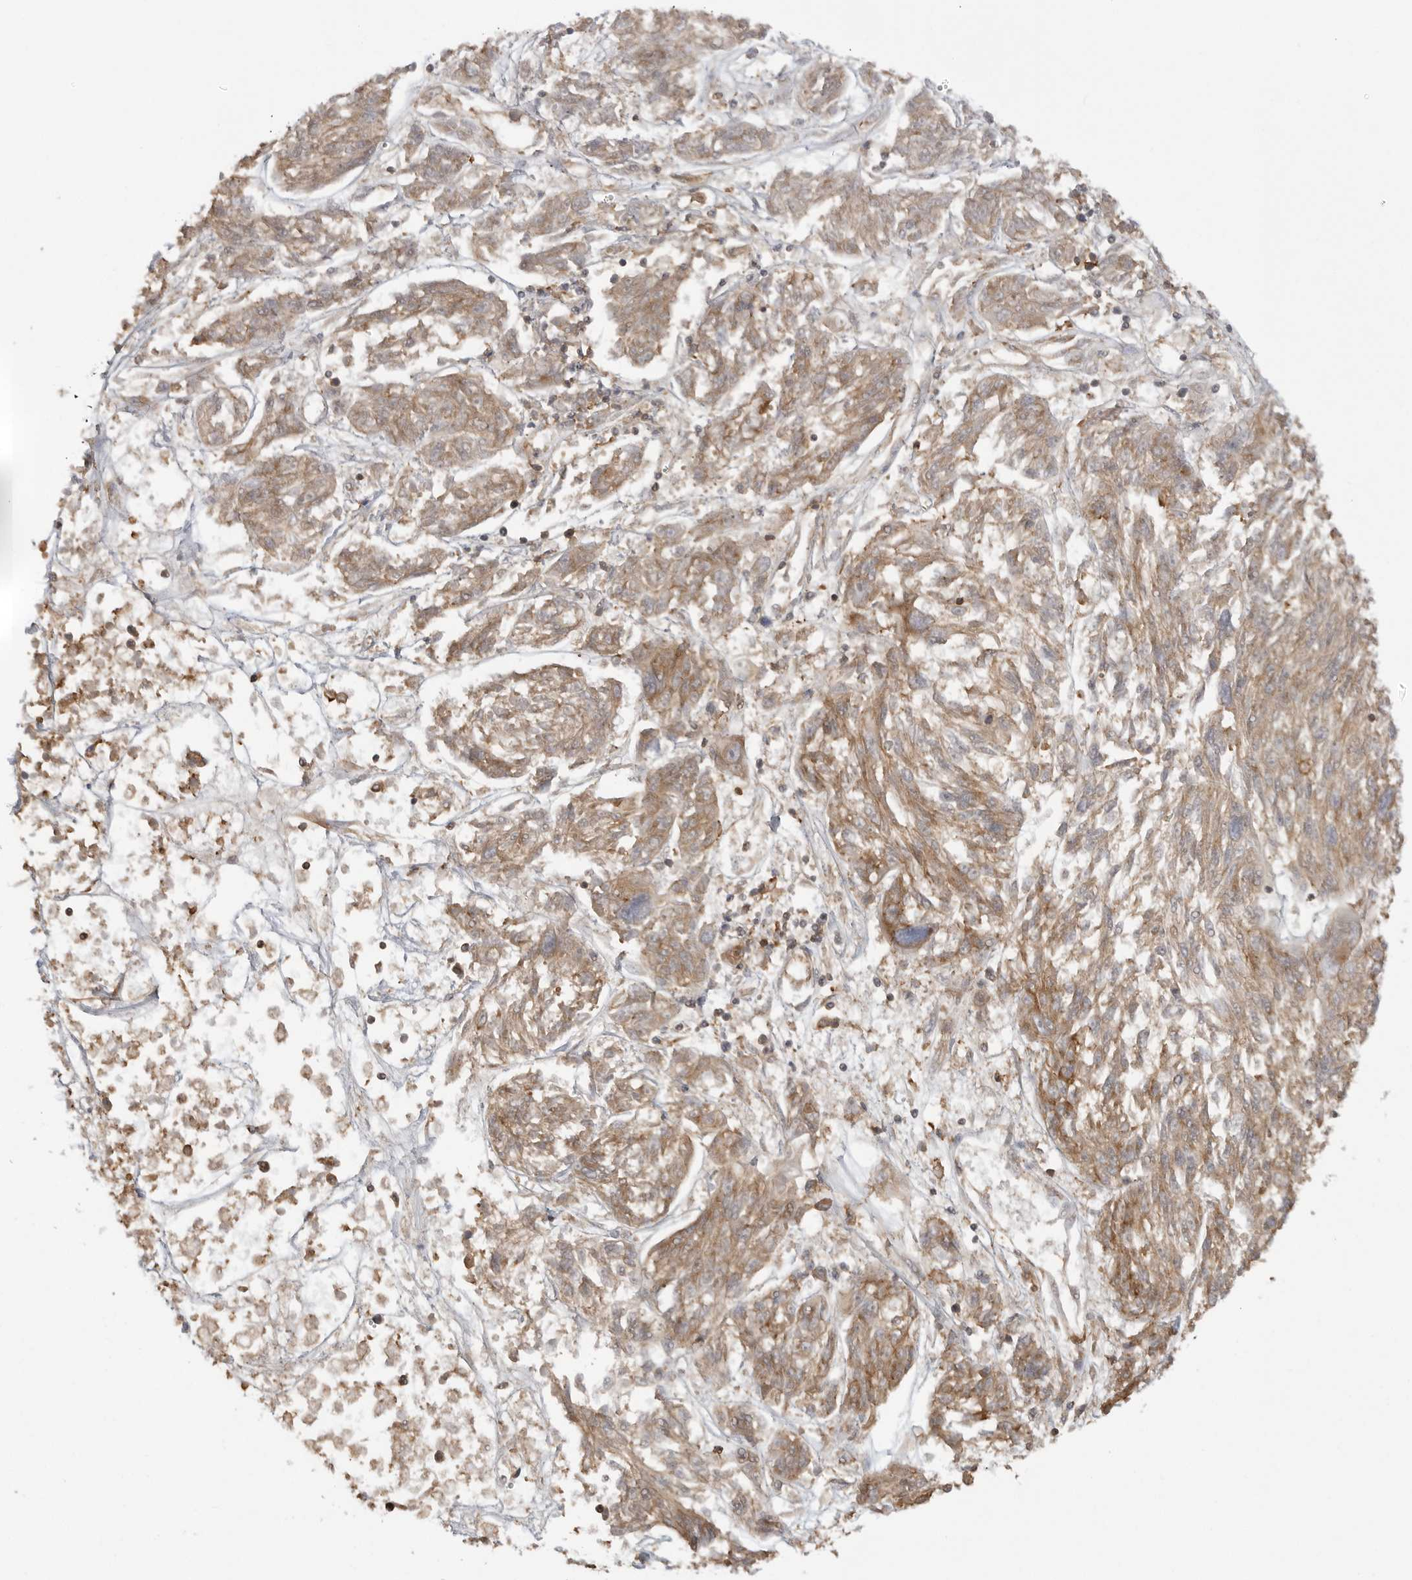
{"staining": {"intensity": "moderate", "quantity": ">75%", "location": "cytoplasmic/membranous"}, "tissue": "melanoma", "cell_type": "Tumor cells", "image_type": "cancer", "snomed": [{"axis": "morphology", "description": "Malignant melanoma, NOS"}, {"axis": "topography", "description": "Skin"}], "caption": "About >75% of tumor cells in melanoma display moderate cytoplasmic/membranous protein positivity as visualized by brown immunohistochemical staining.", "gene": "FAT3", "patient": {"sex": "male", "age": 53}}